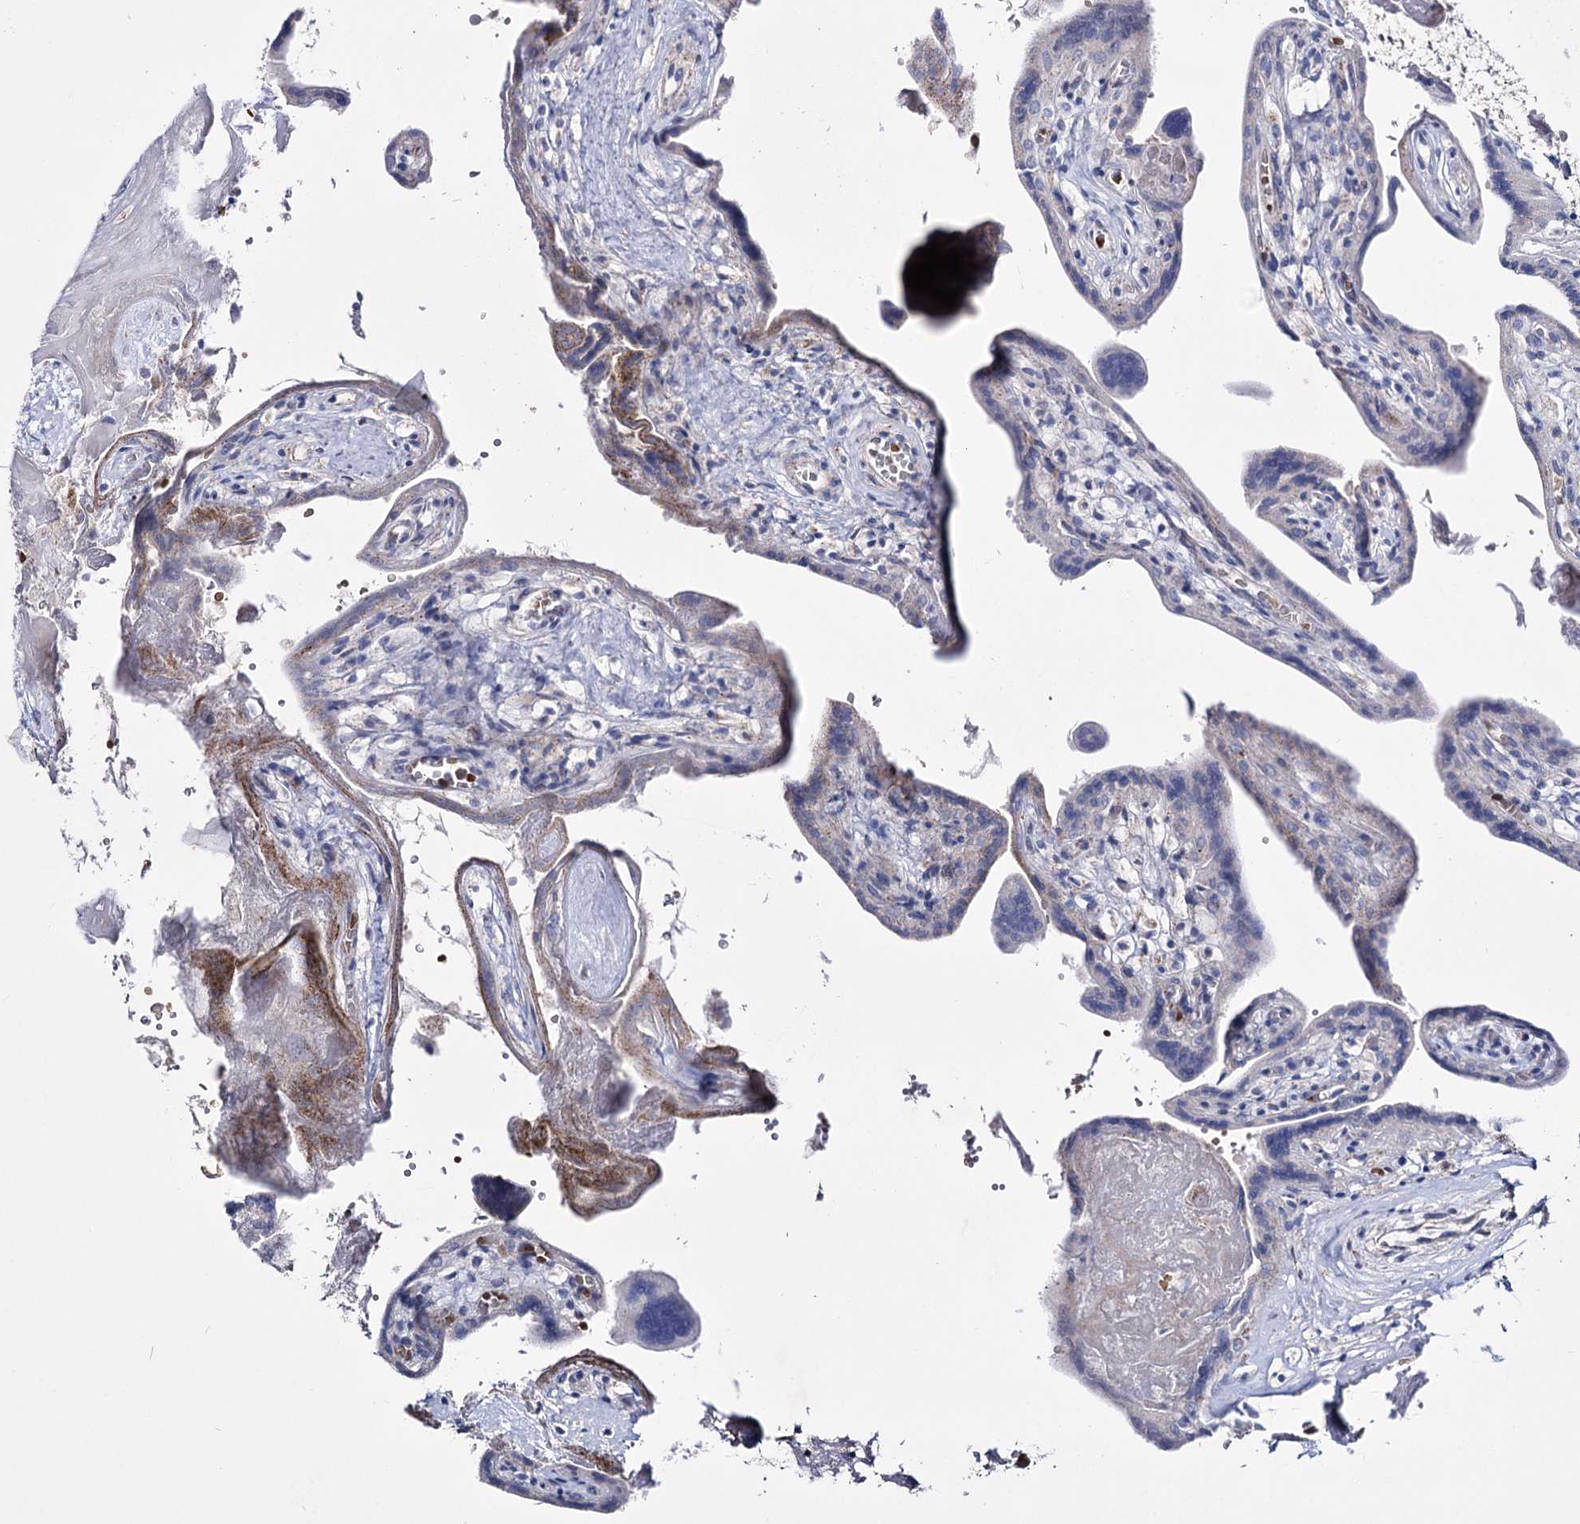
{"staining": {"intensity": "strong", "quantity": "25%-75%", "location": "cytoplasmic/membranous"}, "tissue": "placenta", "cell_type": "Trophoblastic cells", "image_type": "normal", "snomed": [{"axis": "morphology", "description": "Normal tissue, NOS"}, {"axis": "topography", "description": "Placenta"}], "caption": "The photomicrograph reveals immunohistochemical staining of unremarkable placenta. There is strong cytoplasmic/membranous staining is present in approximately 25%-75% of trophoblastic cells. The protein is stained brown, and the nuclei are stained in blue (DAB IHC with brightfield microscopy, high magnification).", "gene": "OSBPL5", "patient": {"sex": "female", "age": 37}}